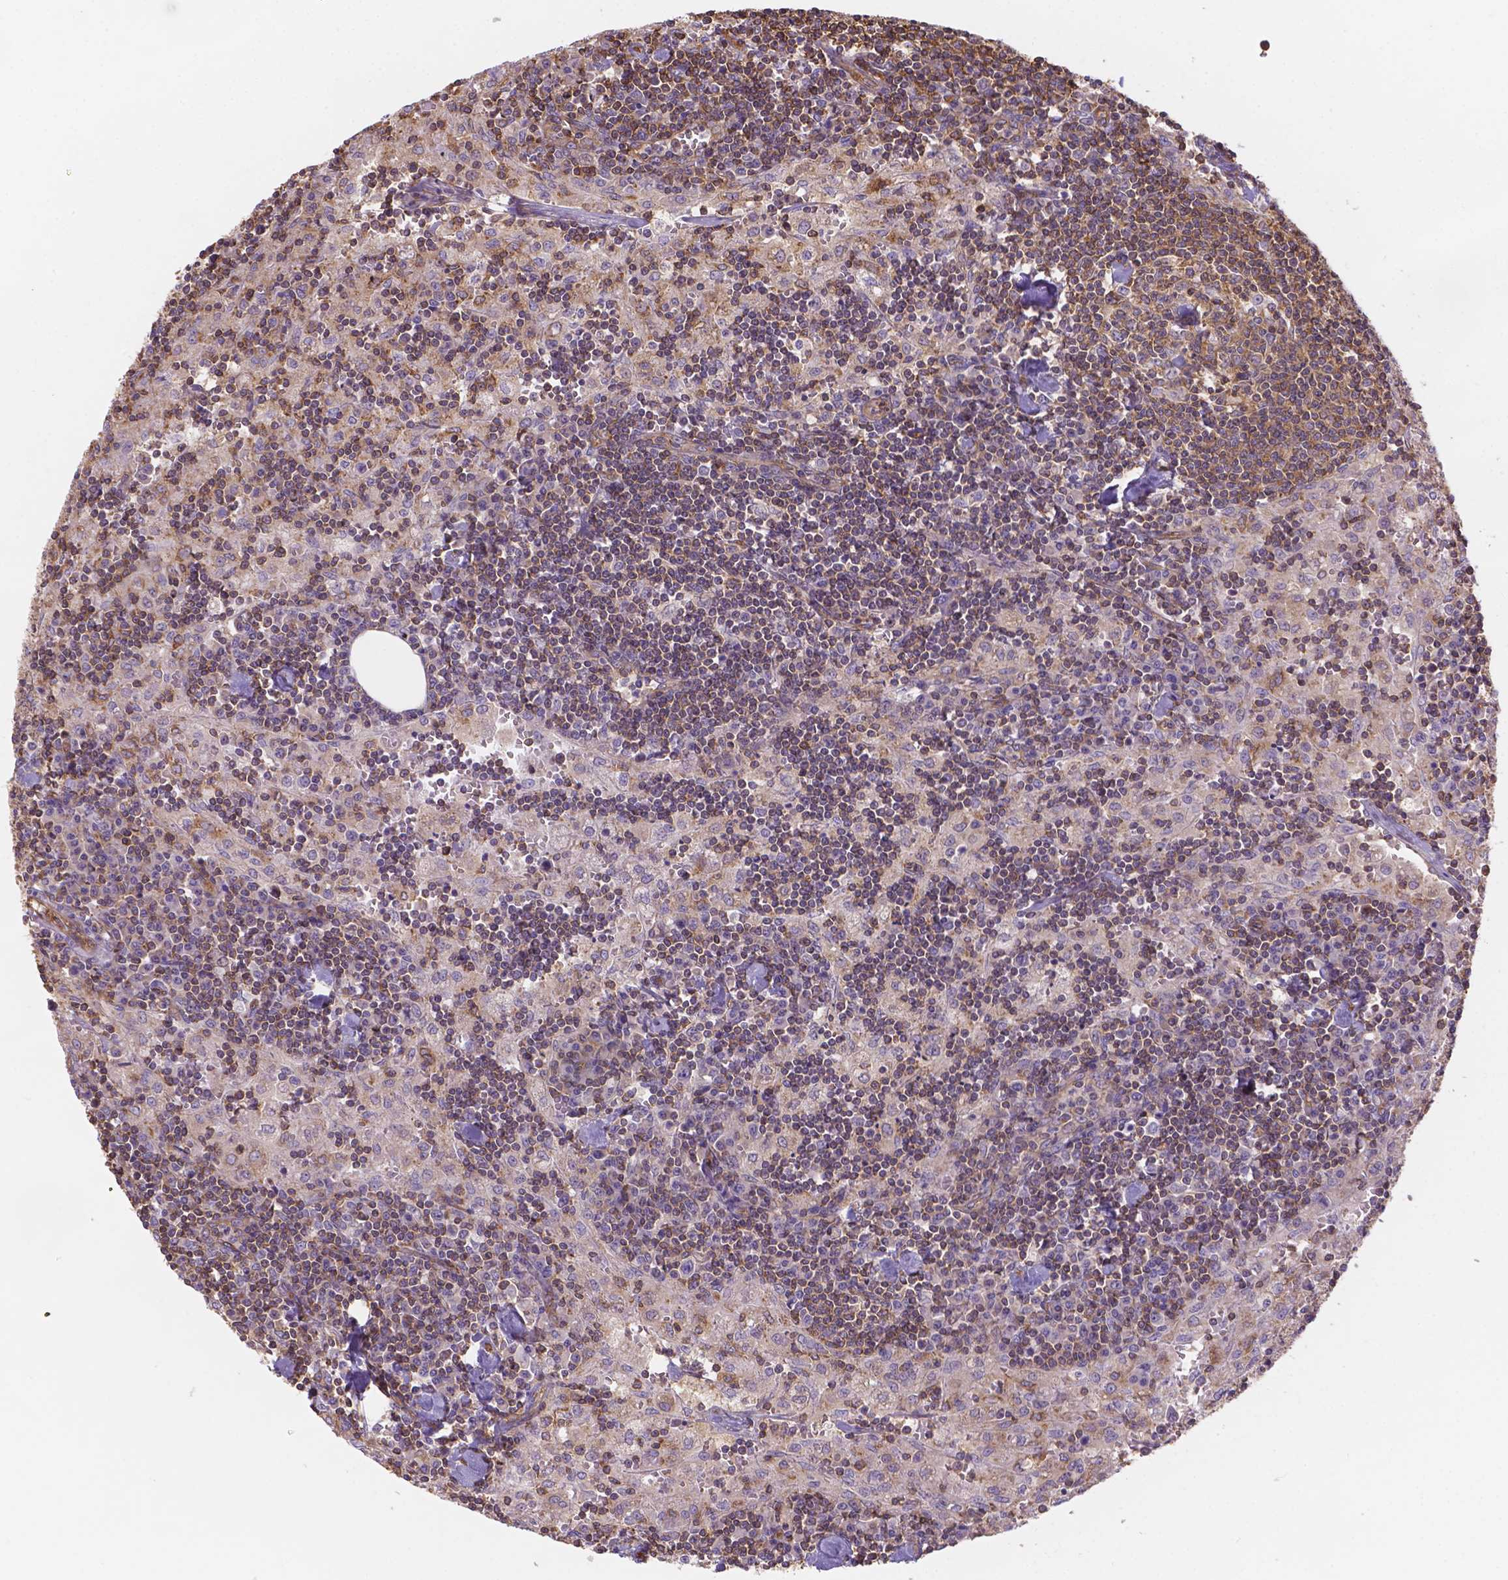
{"staining": {"intensity": "moderate", "quantity": ">75%", "location": "cytoplasmic/membranous"}, "tissue": "lymph node", "cell_type": "Germinal center cells", "image_type": "normal", "snomed": [{"axis": "morphology", "description": "Normal tissue, NOS"}, {"axis": "topography", "description": "Lymph node"}], "caption": "Human lymph node stained for a protein (brown) demonstrates moderate cytoplasmic/membranous positive expression in about >75% of germinal center cells.", "gene": "DMWD", "patient": {"sex": "male", "age": 55}}